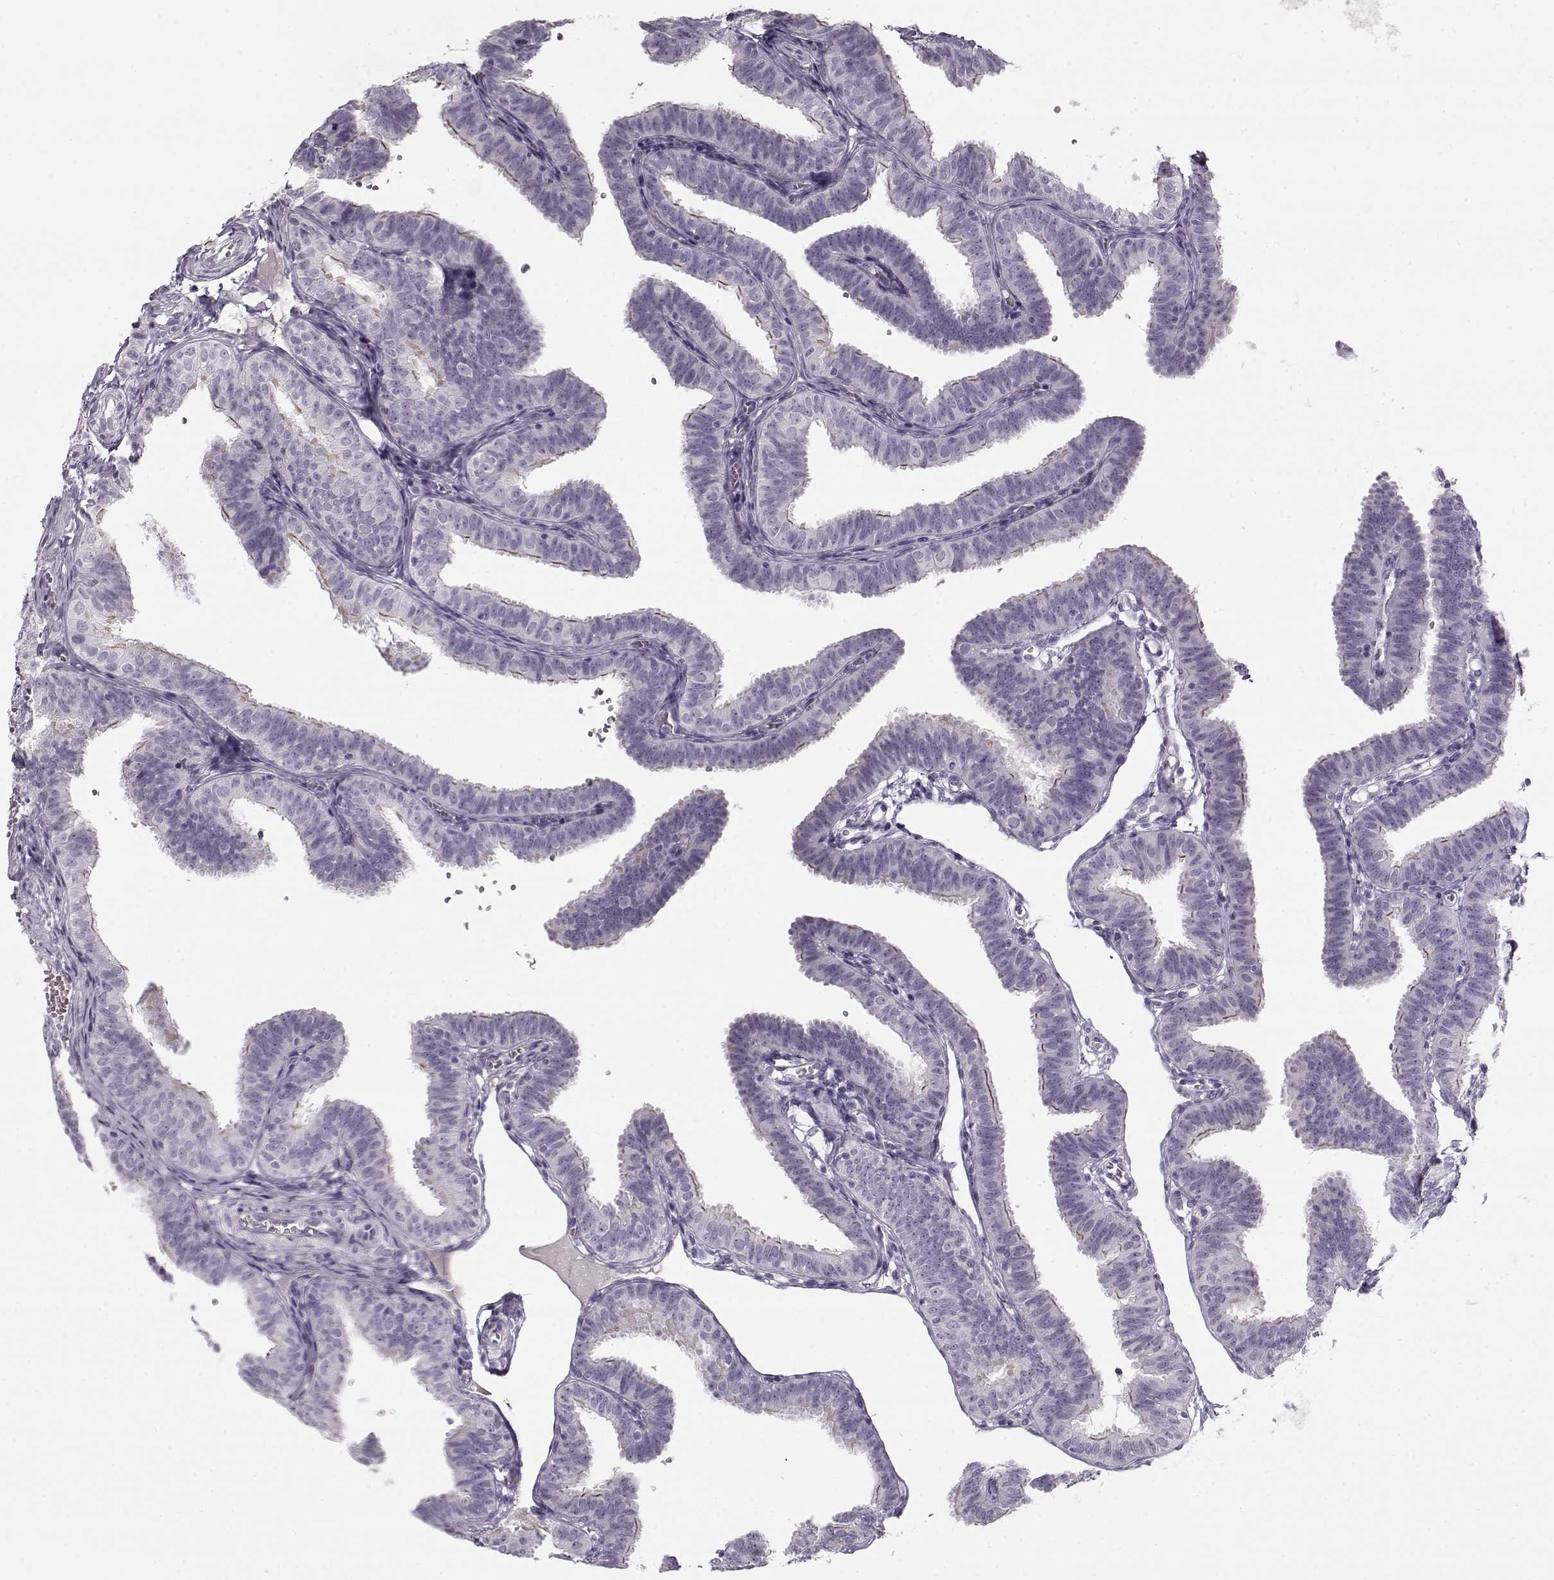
{"staining": {"intensity": "negative", "quantity": "none", "location": "none"}, "tissue": "fallopian tube", "cell_type": "Glandular cells", "image_type": "normal", "snomed": [{"axis": "morphology", "description": "Normal tissue, NOS"}, {"axis": "topography", "description": "Fallopian tube"}], "caption": "Unremarkable fallopian tube was stained to show a protein in brown. There is no significant expression in glandular cells.", "gene": "PNMT", "patient": {"sex": "female", "age": 25}}